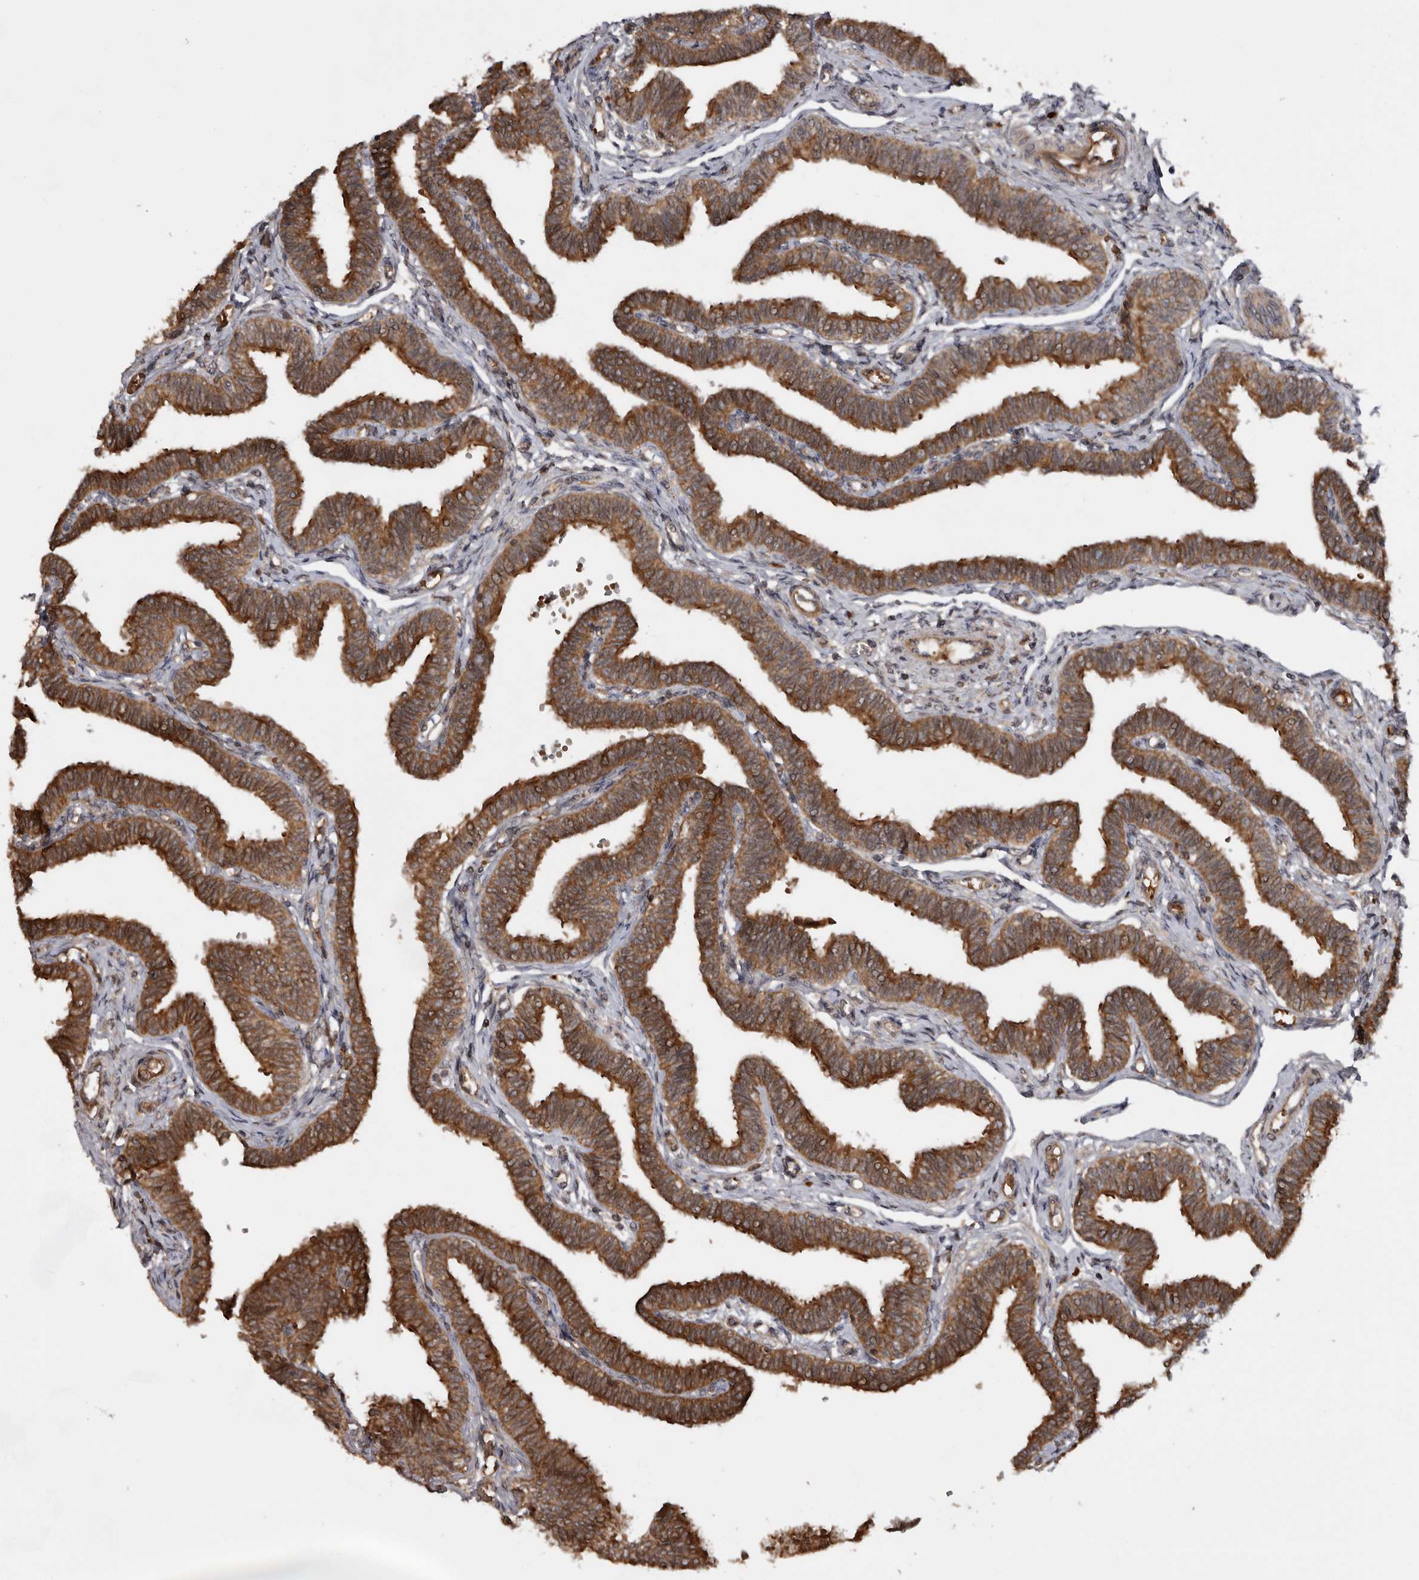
{"staining": {"intensity": "strong", "quantity": ">75%", "location": "cytoplasmic/membranous"}, "tissue": "fallopian tube", "cell_type": "Glandular cells", "image_type": "normal", "snomed": [{"axis": "morphology", "description": "Normal tissue, NOS"}, {"axis": "topography", "description": "Fallopian tube"}, {"axis": "topography", "description": "Ovary"}], "caption": "Immunohistochemical staining of normal human fallopian tube displays high levels of strong cytoplasmic/membranous positivity in about >75% of glandular cells.", "gene": "STK36", "patient": {"sex": "female", "age": 23}}